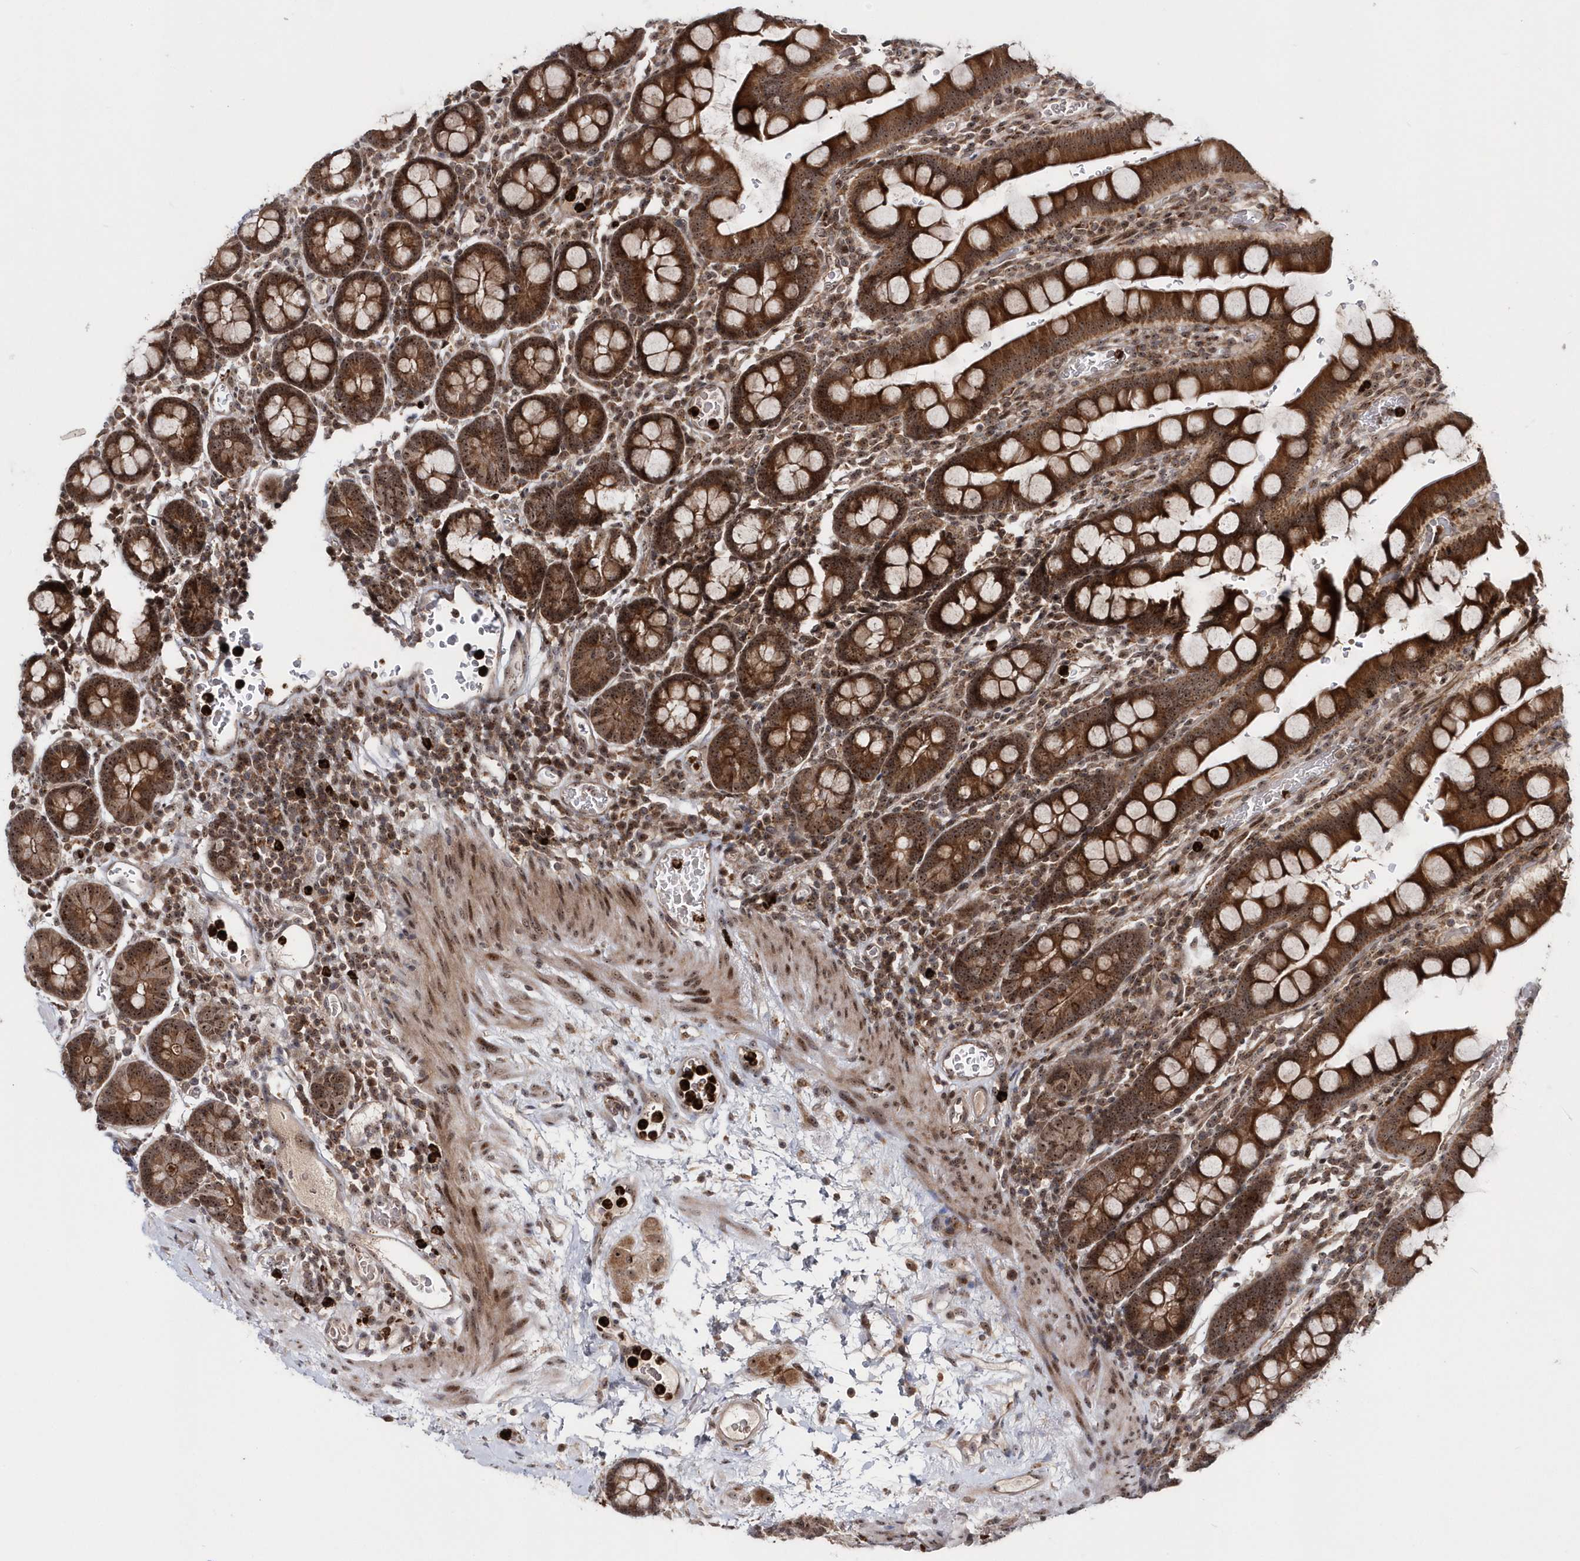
{"staining": {"intensity": "moderate", "quantity": ">75%", "location": "cytoplasmic/membranous,nuclear"}, "tissue": "small intestine", "cell_type": "Glandular cells", "image_type": "normal", "snomed": [{"axis": "morphology", "description": "Normal tissue, NOS"}, {"axis": "topography", "description": "Stomach, upper"}, {"axis": "topography", "description": "Stomach, lower"}, {"axis": "topography", "description": "Small intestine"}], "caption": "This micrograph exhibits benign small intestine stained with immunohistochemistry (IHC) to label a protein in brown. The cytoplasmic/membranous,nuclear of glandular cells show moderate positivity for the protein. Nuclei are counter-stained blue.", "gene": "SOWAHB", "patient": {"sex": "male", "age": 68}}